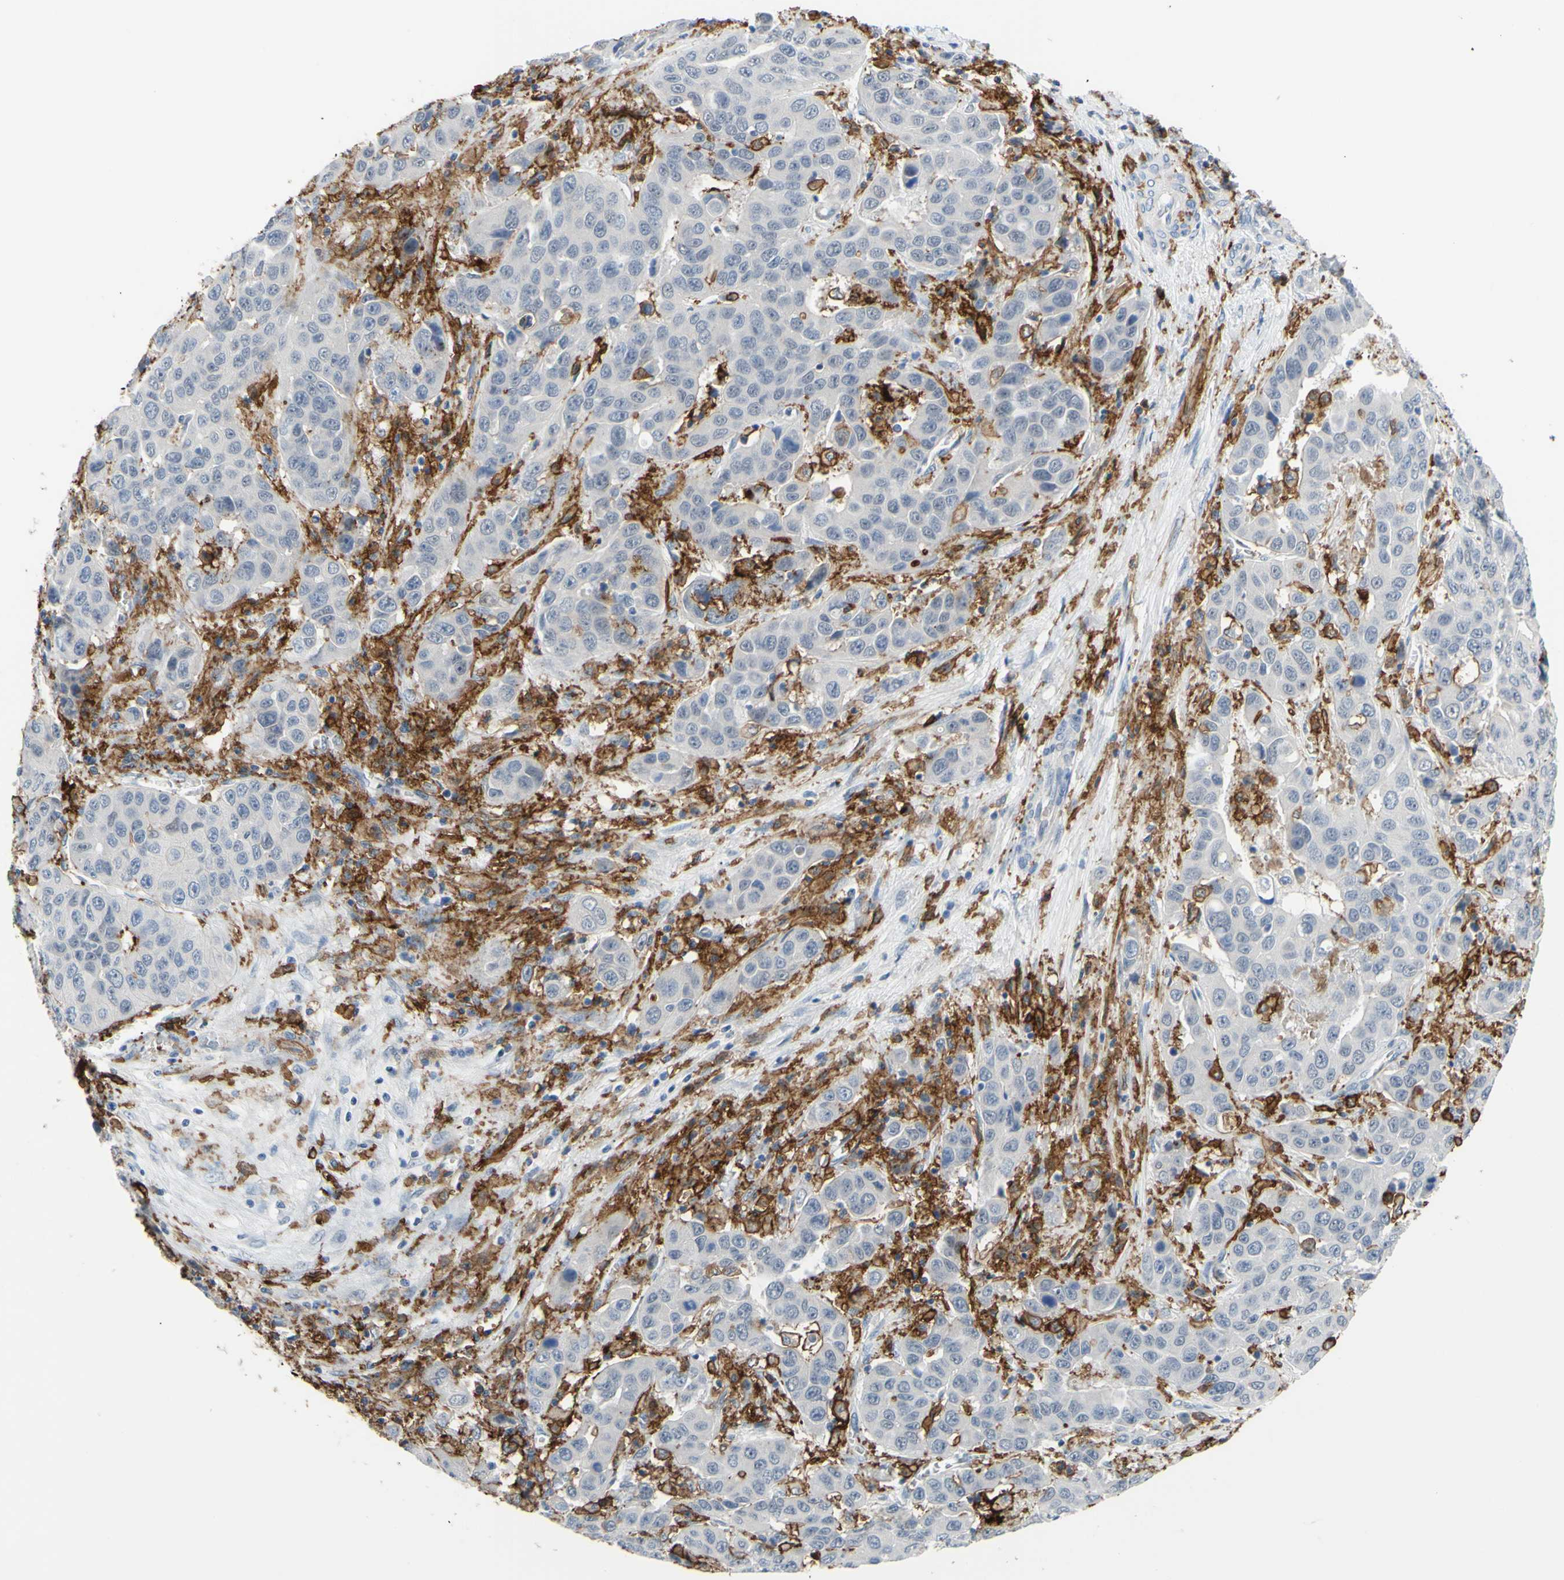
{"staining": {"intensity": "negative", "quantity": "none", "location": "none"}, "tissue": "liver cancer", "cell_type": "Tumor cells", "image_type": "cancer", "snomed": [{"axis": "morphology", "description": "Cholangiocarcinoma"}, {"axis": "topography", "description": "Liver"}], "caption": "A photomicrograph of human cholangiocarcinoma (liver) is negative for staining in tumor cells. Brightfield microscopy of IHC stained with DAB (3,3'-diaminobenzidine) (brown) and hematoxylin (blue), captured at high magnification.", "gene": "FCGR2A", "patient": {"sex": "female", "age": 52}}